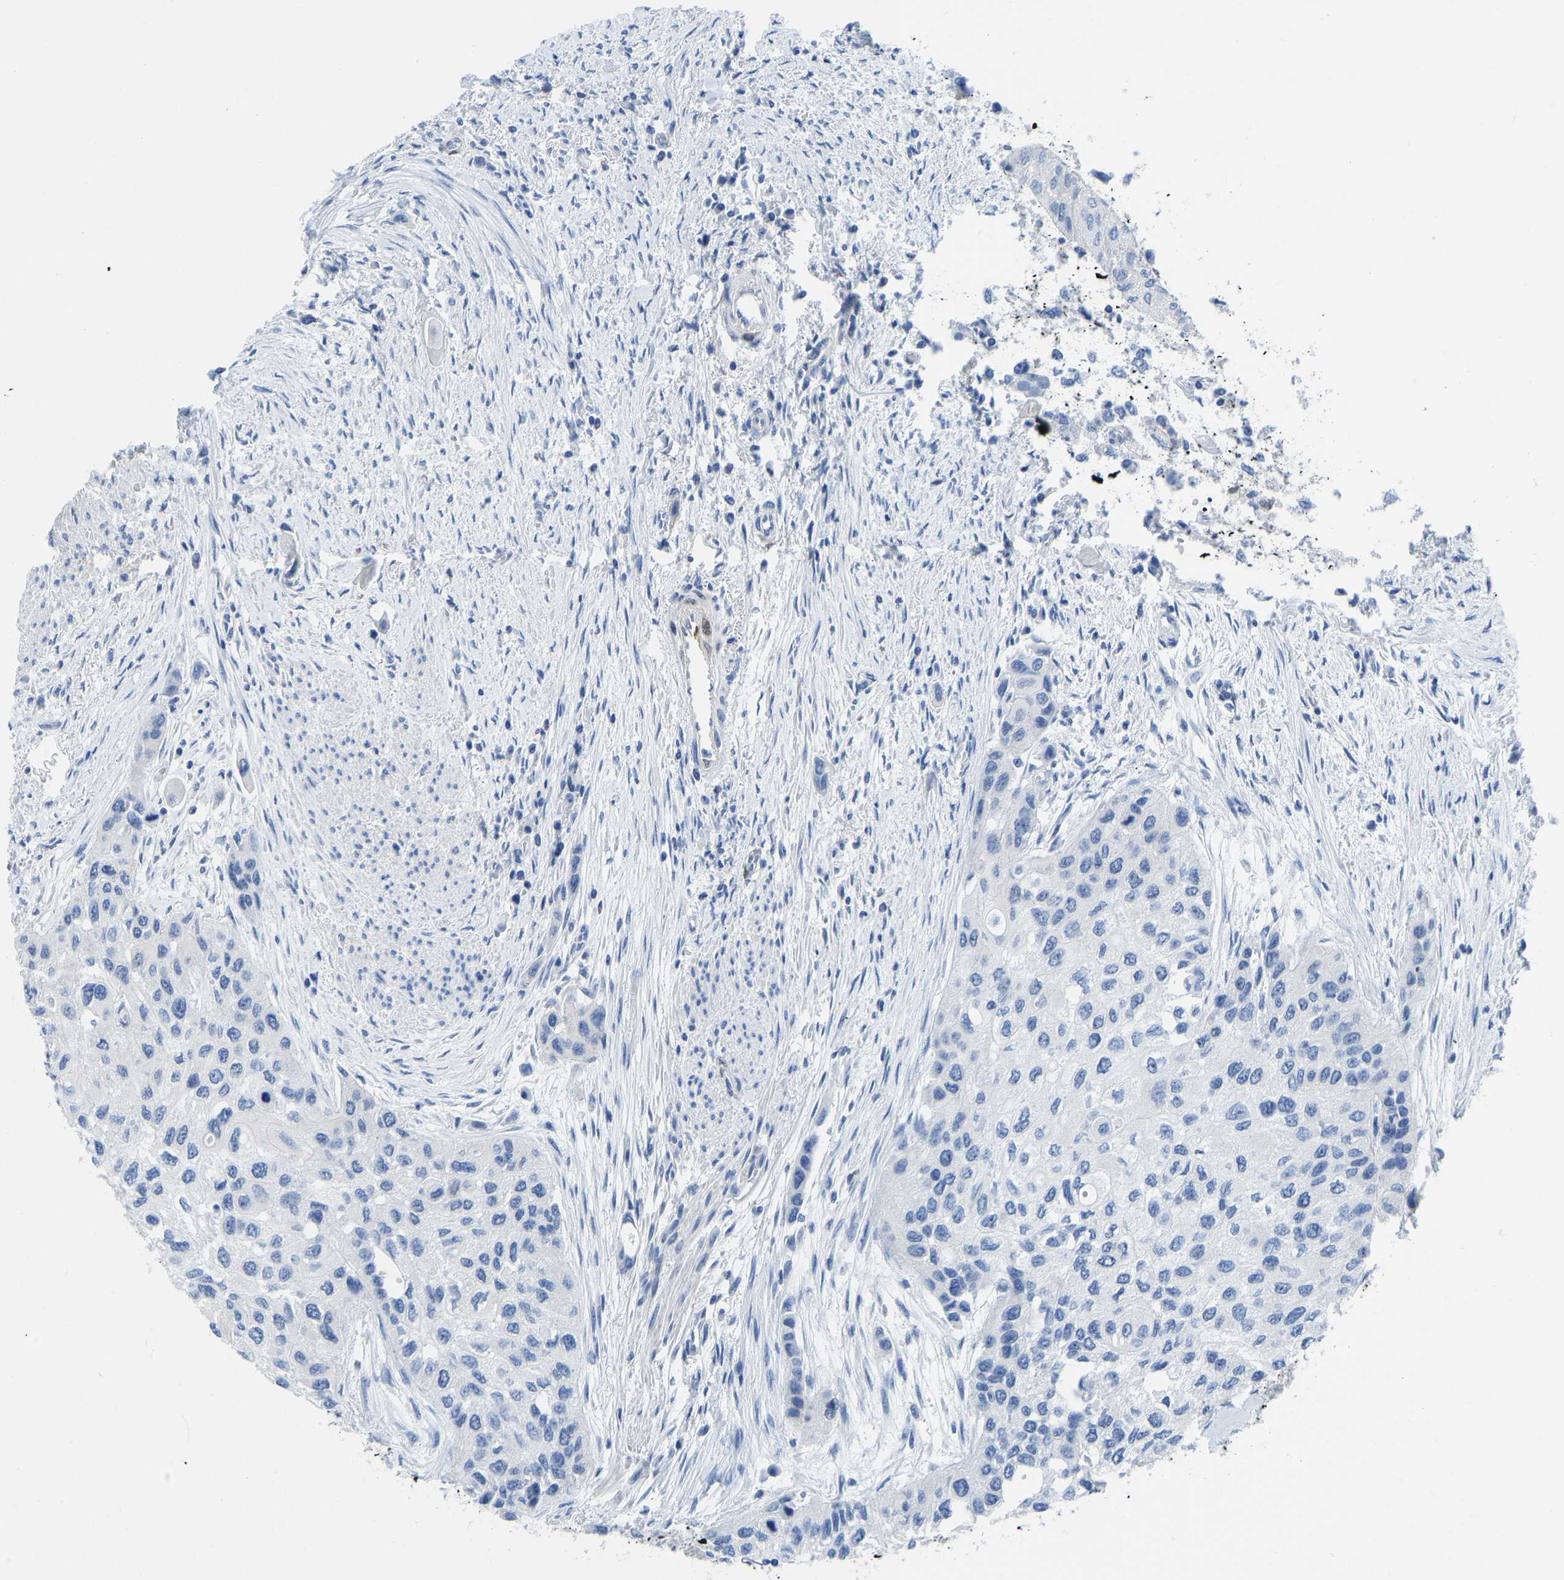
{"staining": {"intensity": "negative", "quantity": "none", "location": "none"}, "tissue": "urothelial cancer", "cell_type": "Tumor cells", "image_type": "cancer", "snomed": [{"axis": "morphology", "description": "Urothelial carcinoma, High grade"}, {"axis": "topography", "description": "Urinary bladder"}], "caption": "There is no significant positivity in tumor cells of high-grade urothelial carcinoma. The staining is performed using DAB (3,3'-diaminobenzidine) brown chromogen with nuclei counter-stained in using hematoxylin.", "gene": "NKAIN3", "patient": {"sex": "female", "age": 56}}